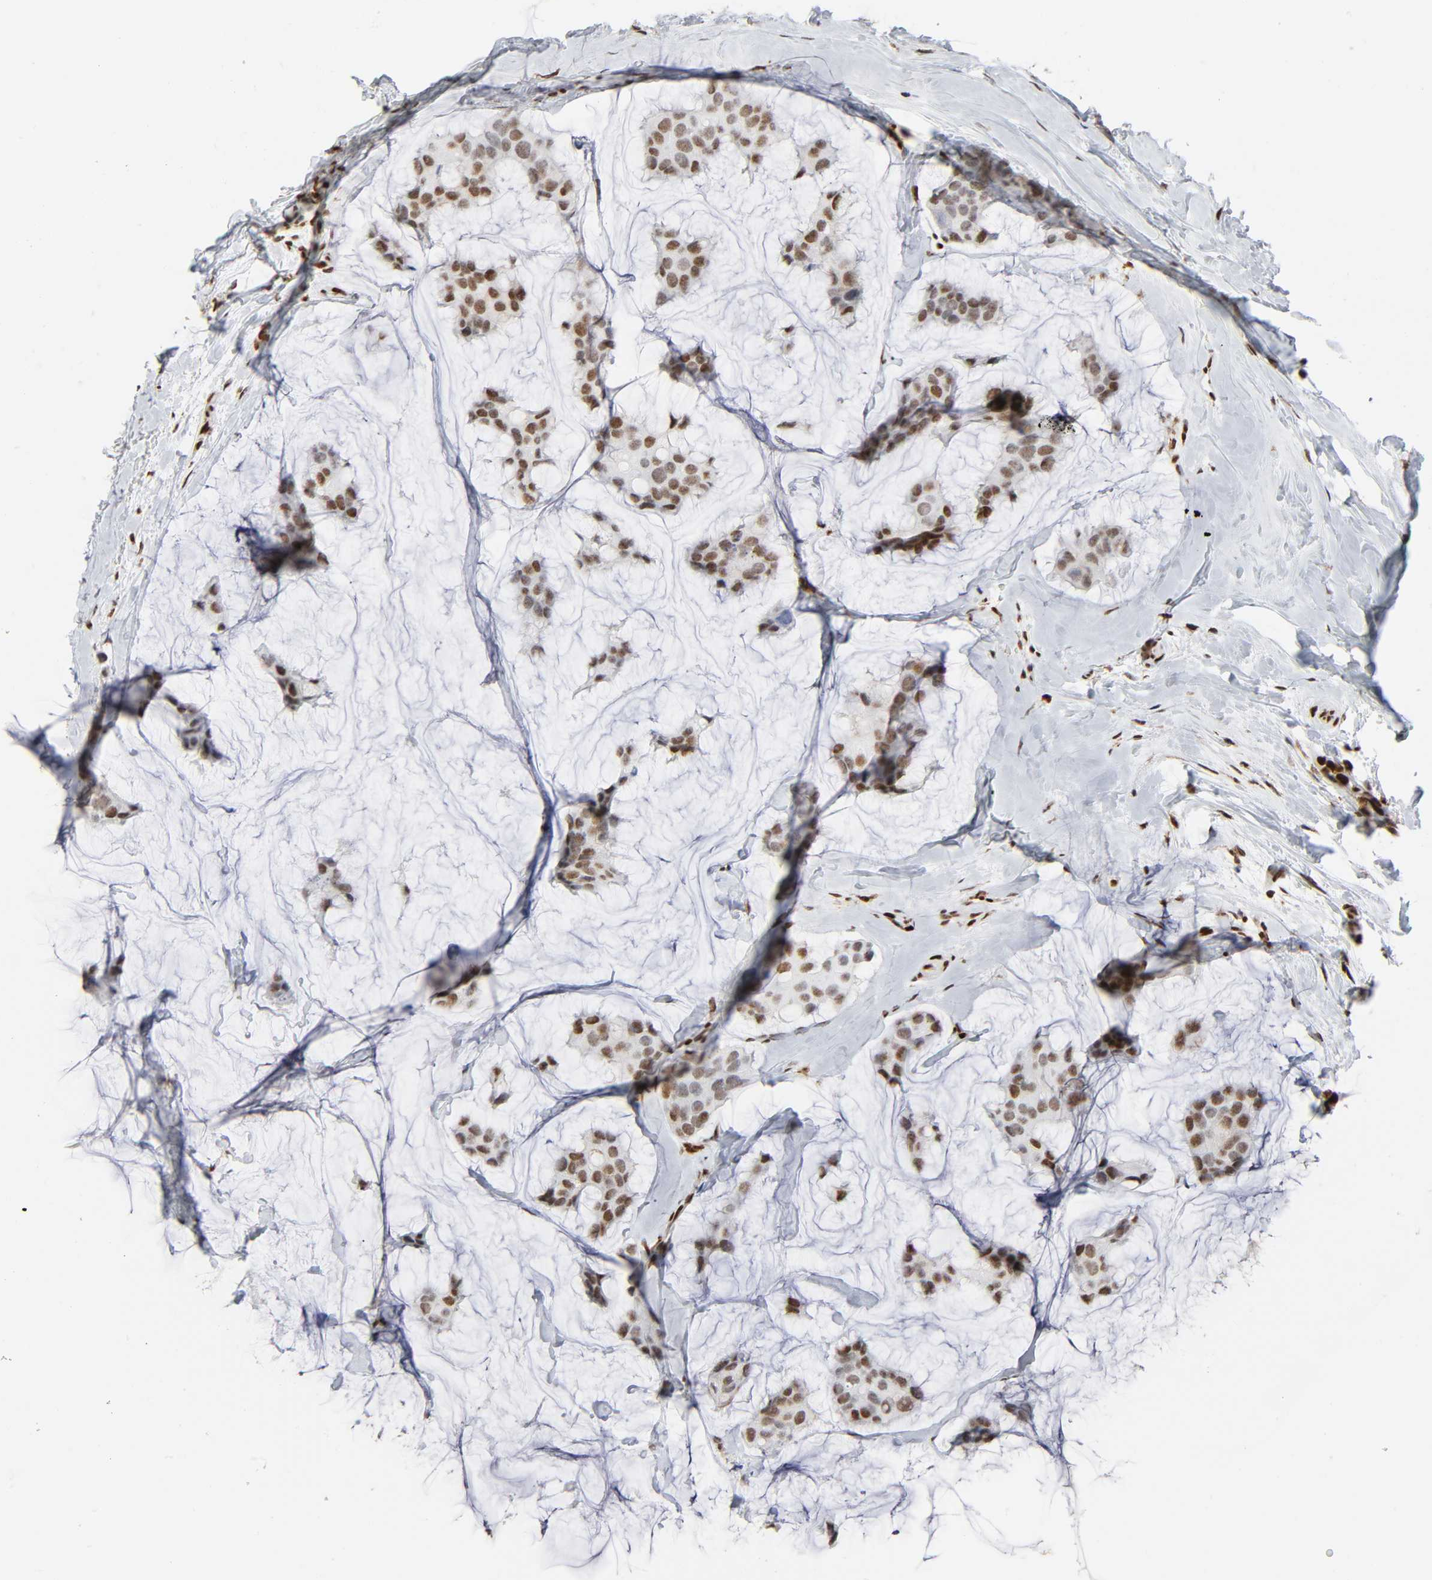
{"staining": {"intensity": "moderate", "quantity": ">75%", "location": "nuclear"}, "tissue": "breast cancer", "cell_type": "Tumor cells", "image_type": "cancer", "snomed": [{"axis": "morphology", "description": "Normal tissue, NOS"}, {"axis": "morphology", "description": "Duct carcinoma"}, {"axis": "topography", "description": "Breast"}], "caption": "Protein analysis of breast cancer (invasive ductal carcinoma) tissue demonstrates moderate nuclear staining in about >75% of tumor cells. Nuclei are stained in blue.", "gene": "WAS", "patient": {"sex": "female", "age": 50}}